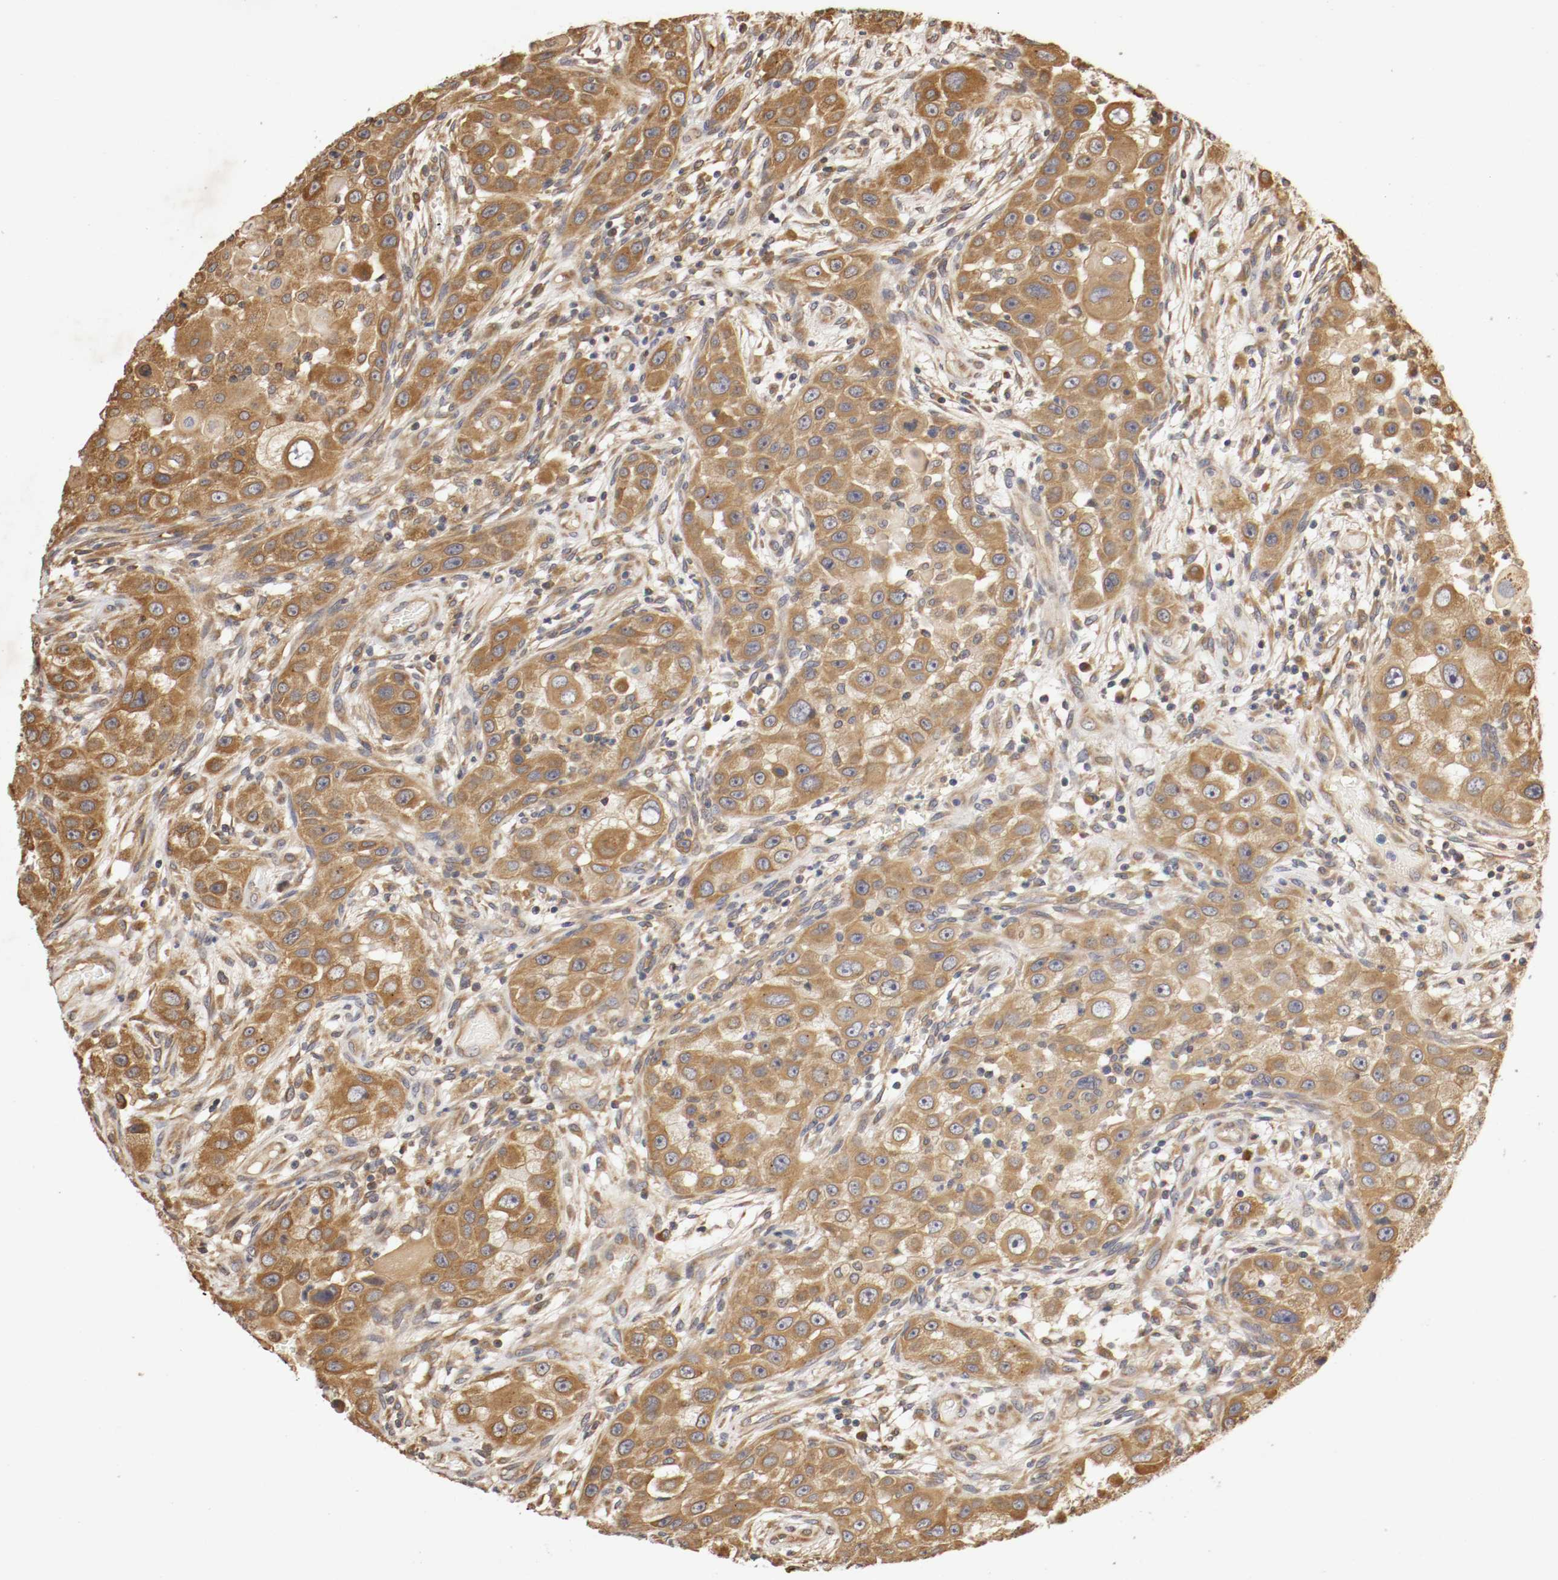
{"staining": {"intensity": "strong", "quantity": ">75%", "location": "cytoplasmic/membranous"}, "tissue": "head and neck cancer", "cell_type": "Tumor cells", "image_type": "cancer", "snomed": [{"axis": "morphology", "description": "Carcinoma, NOS"}, {"axis": "topography", "description": "Head-Neck"}], "caption": "Strong cytoplasmic/membranous positivity for a protein is present in approximately >75% of tumor cells of carcinoma (head and neck) using immunohistochemistry.", "gene": "VEZT", "patient": {"sex": "male", "age": 87}}